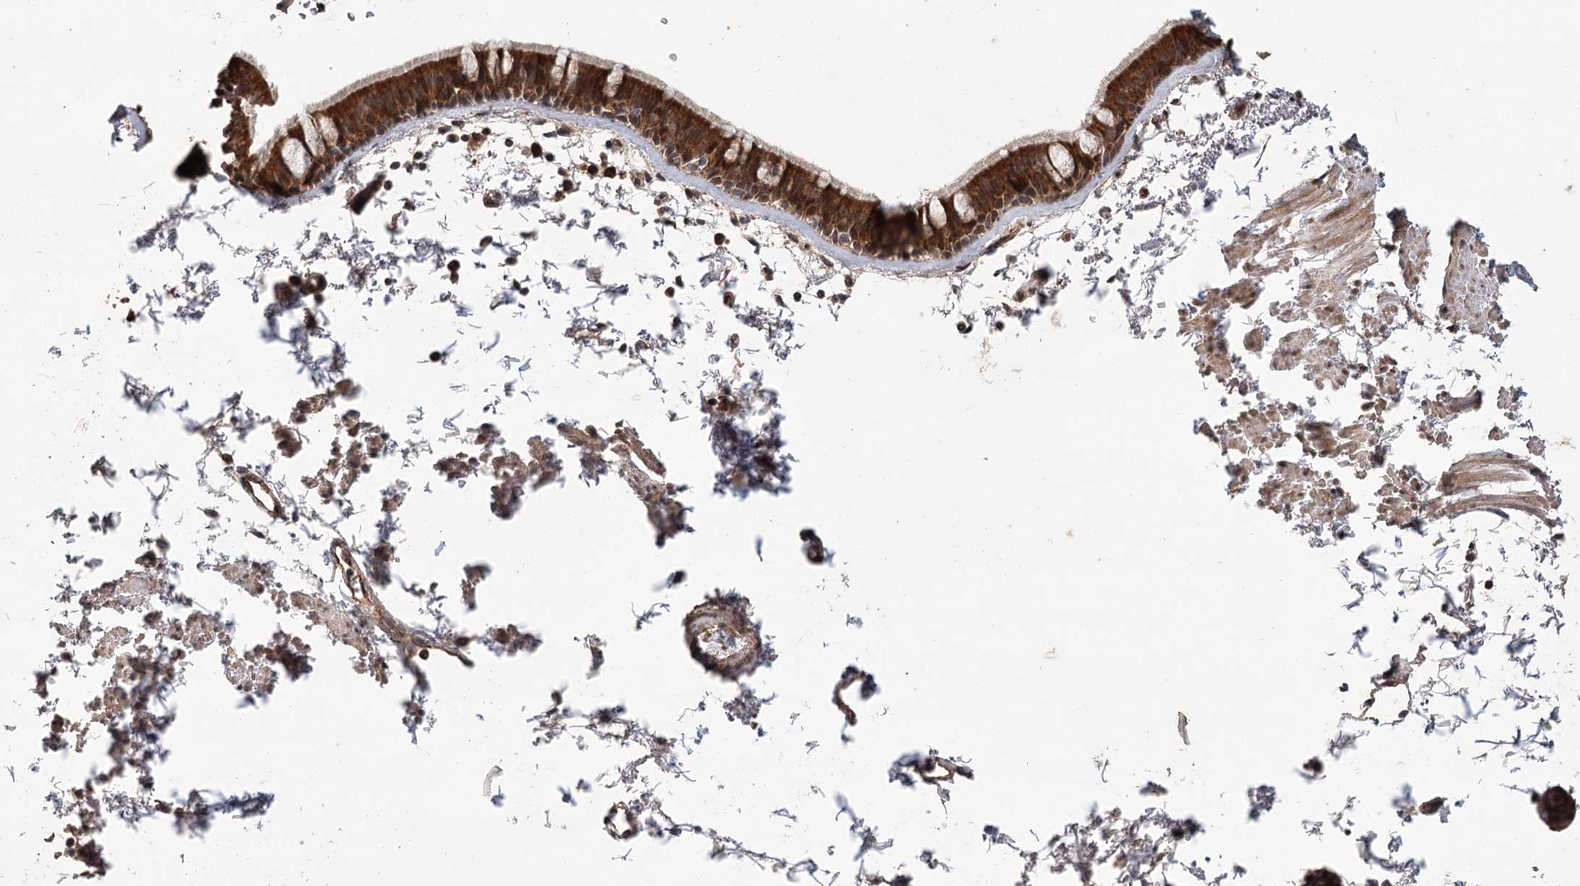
{"staining": {"intensity": "strong", "quantity": ">75%", "location": "cytoplasmic/membranous"}, "tissue": "bronchus", "cell_type": "Respiratory epithelial cells", "image_type": "normal", "snomed": [{"axis": "morphology", "description": "Normal tissue, NOS"}, {"axis": "topography", "description": "Lymph node"}, {"axis": "topography", "description": "Bronchus"}], "caption": "DAB immunohistochemical staining of unremarkable bronchus exhibits strong cytoplasmic/membranous protein staining in approximately >75% of respiratory epithelial cells.", "gene": "LSS", "patient": {"sex": "female", "age": 70}}